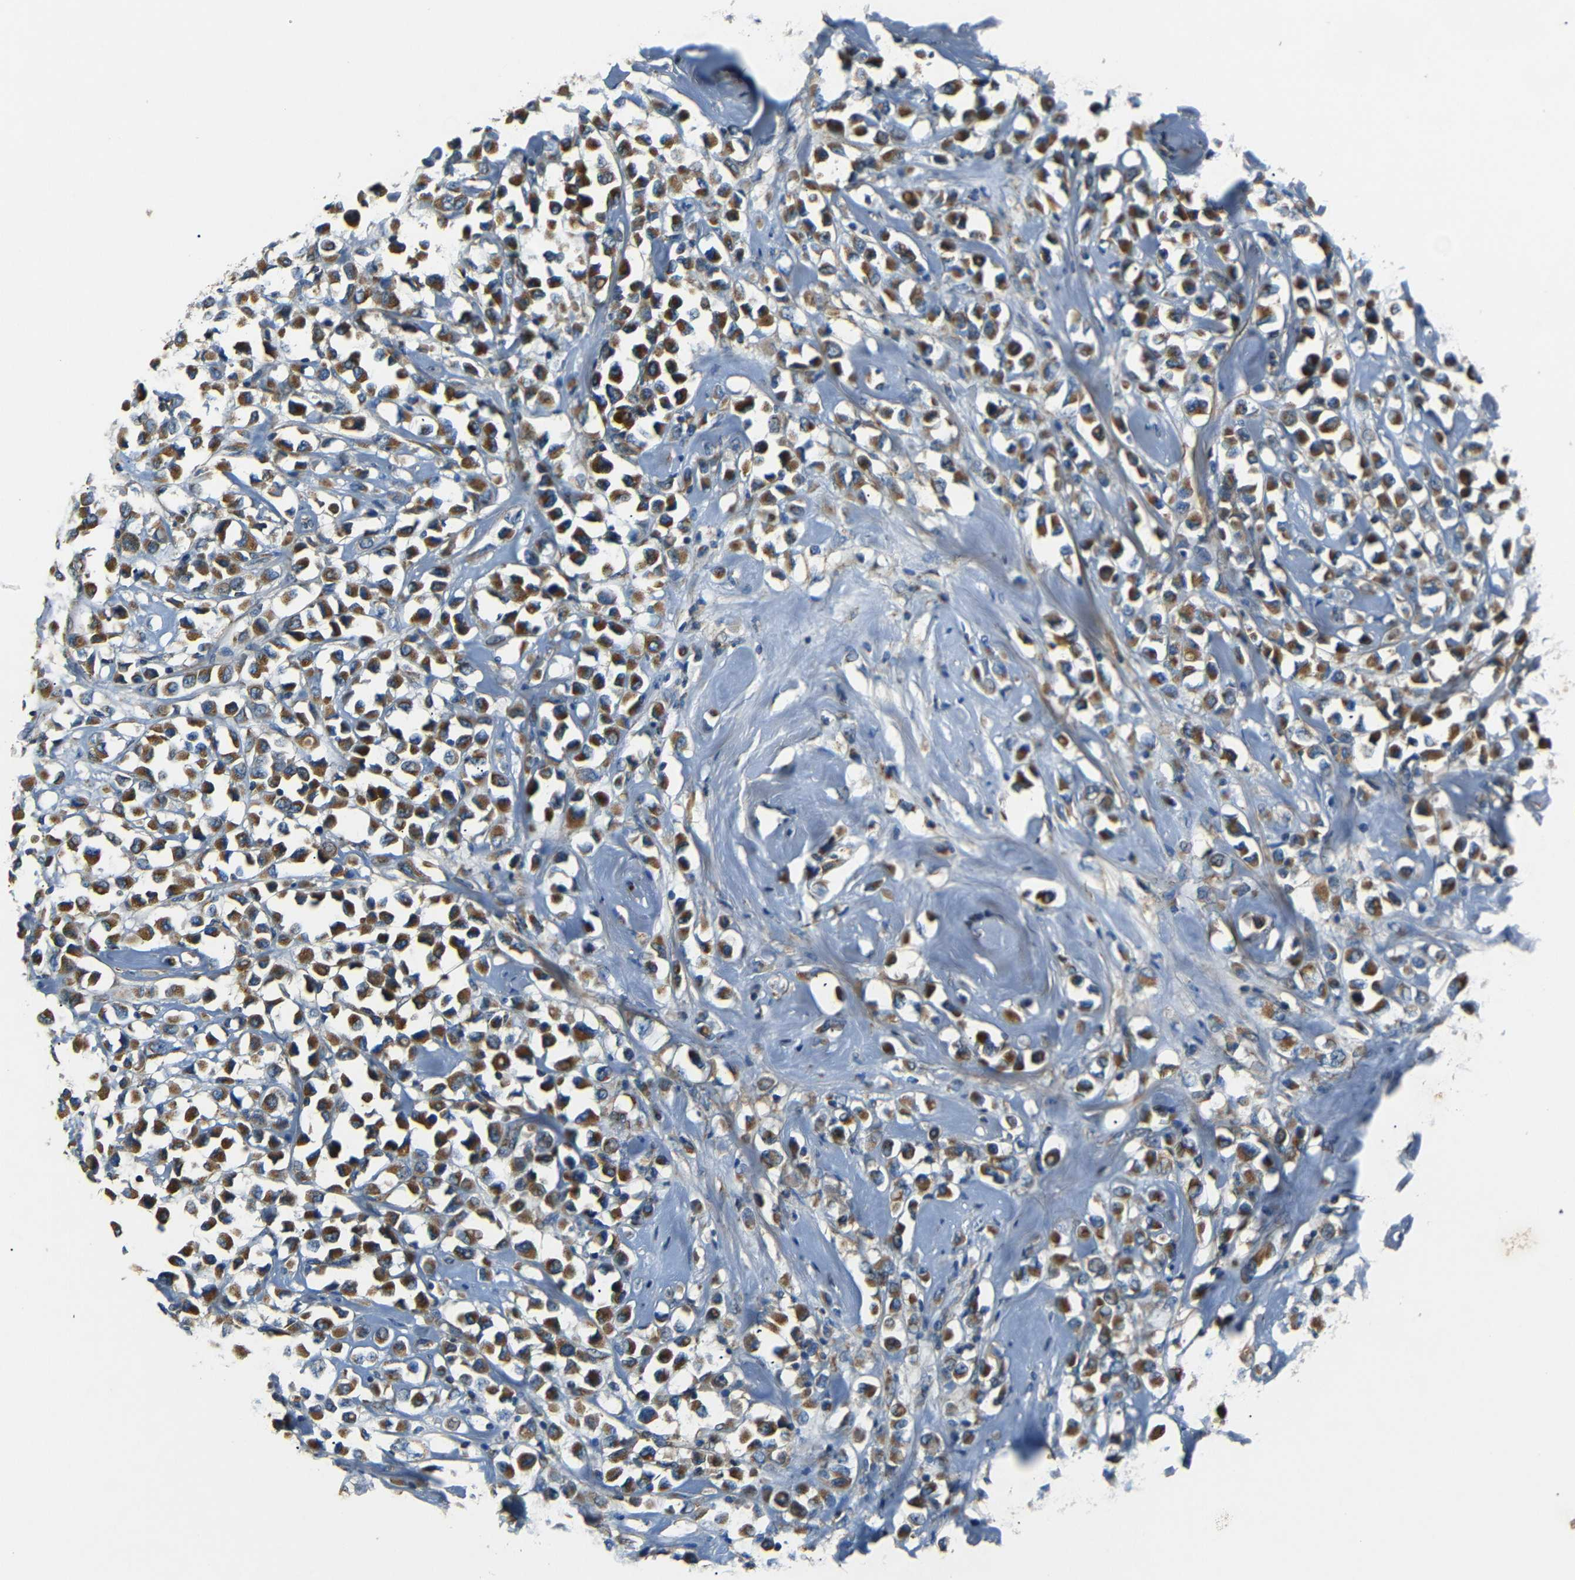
{"staining": {"intensity": "moderate", "quantity": ">75%", "location": "cytoplasmic/membranous"}, "tissue": "breast cancer", "cell_type": "Tumor cells", "image_type": "cancer", "snomed": [{"axis": "morphology", "description": "Duct carcinoma"}, {"axis": "topography", "description": "Breast"}], "caption": "The image reveals staining of breast cancer (intraductal carcinoma), revealing moderate cytoplasmic/membranous protein expression (brown color) within tumor cells.", "gene": "NETO2", "patient": {"sex": "female", "age": 61}}